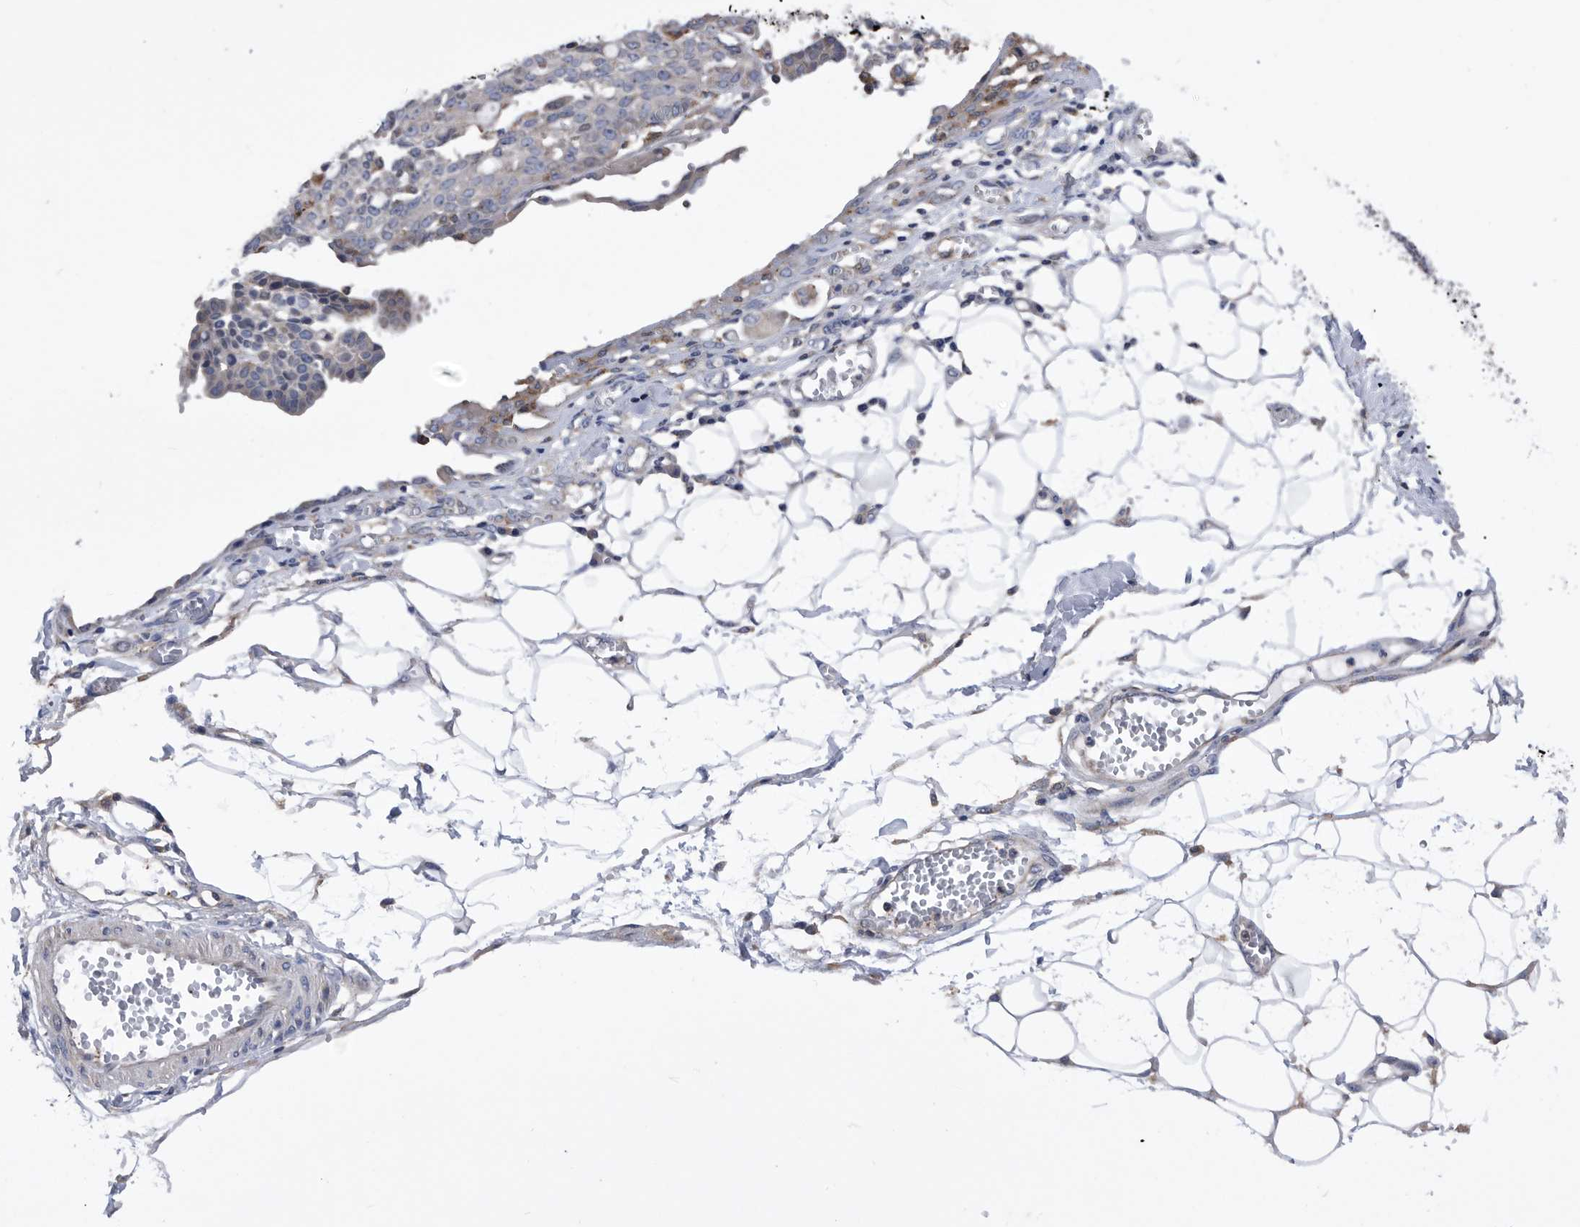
{"staining": {"intensity": "negative", "quantity": "none", "location": "none"}, "tissue": "ovarian cancer", "cell_type": "Tumor cells", "image_type": "cancer", "snomed": [{"axis": "morphology", "description": "Cystadenocarcinoma, serous, NOS"}, {"axis": "topography", "description": "Soft tissue"}, {"axis": "topography", "description": "Ovary"}], "caption": "A histopathology image of ovarian serous cystadenocarcinoma stained for a protein reveals no brown staining in tumor cells.", "gene": "BAIAP3", "patient": {"sex": "female", "age": 57}}